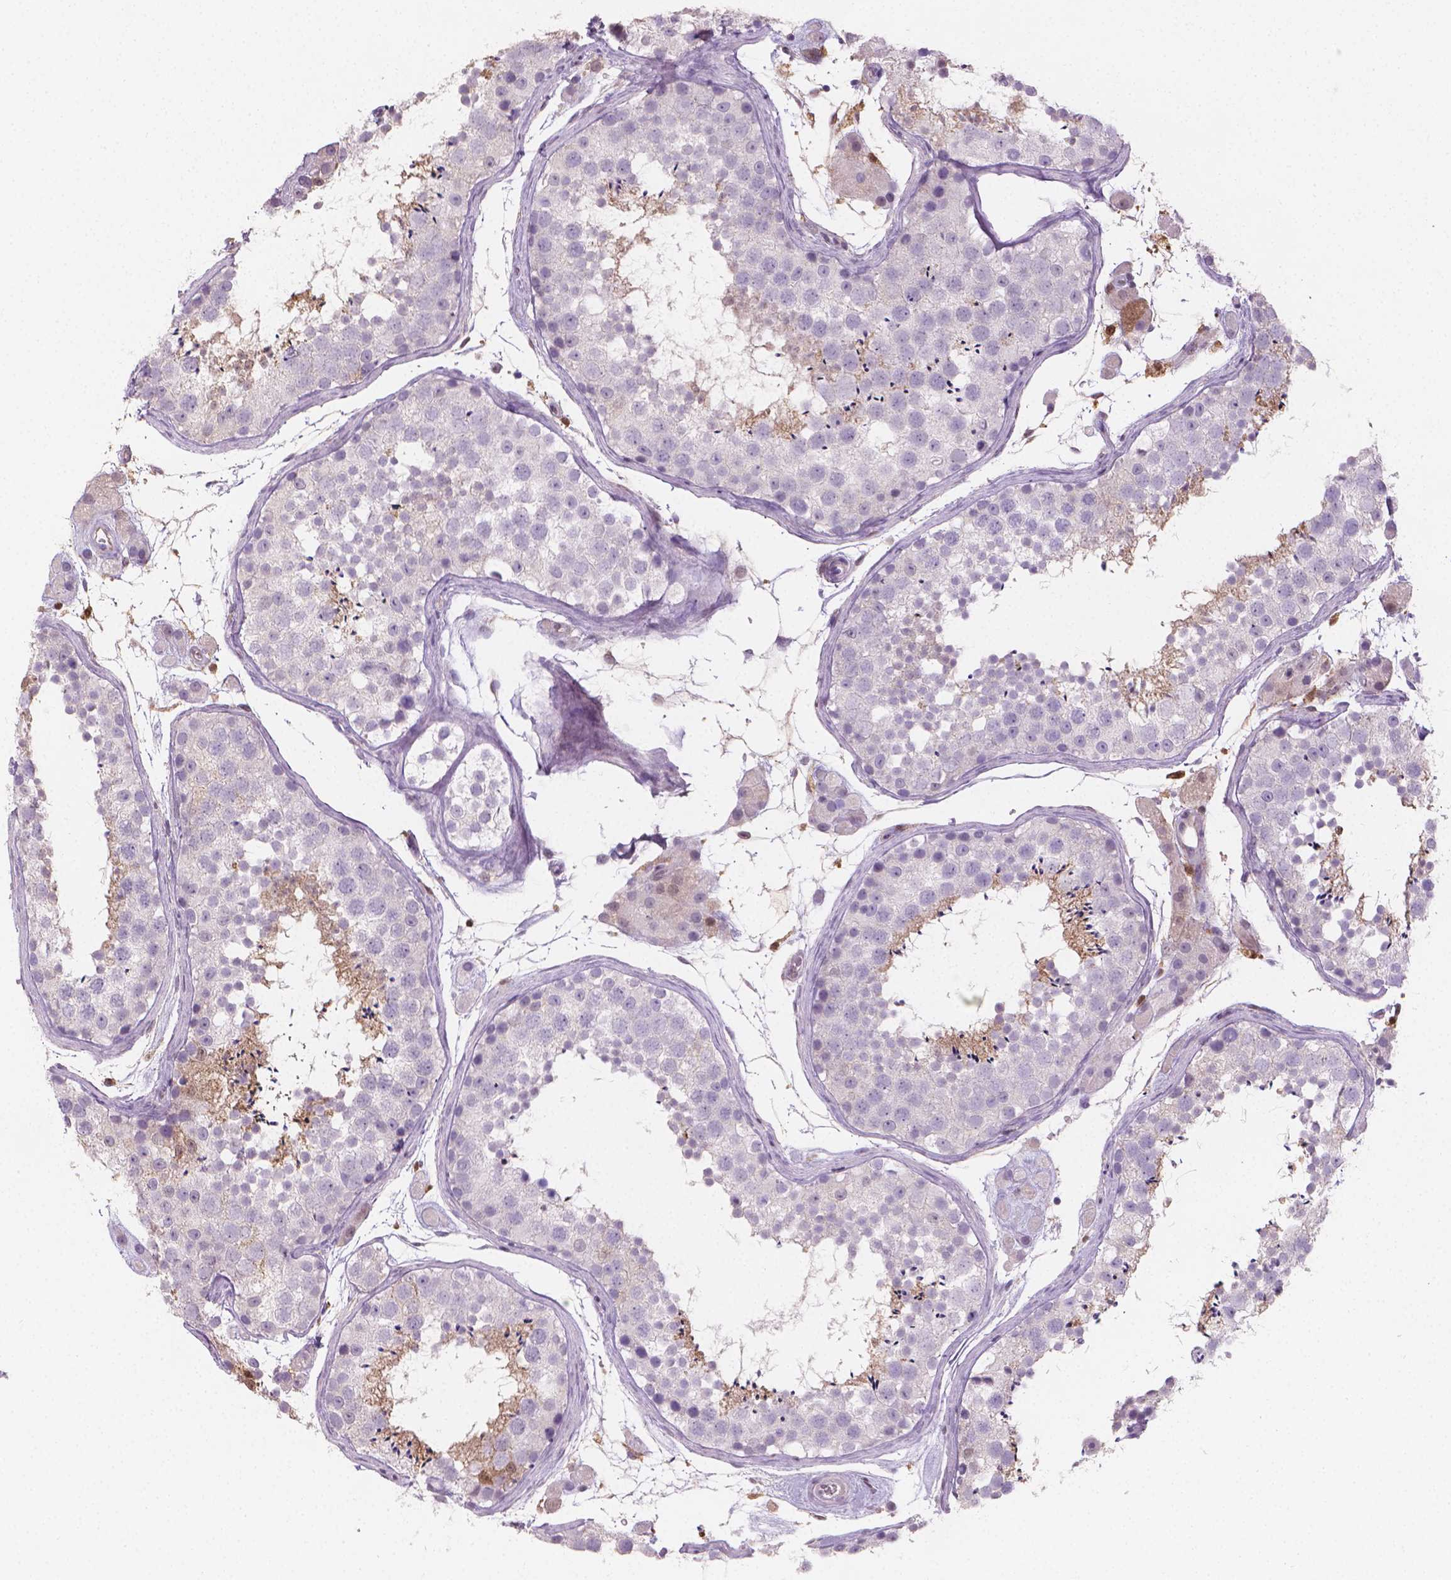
{"staining": {"intensity": "moderate", "quantity": "<25%", "location": "cytoplasmic/membranous"}, "tissue": "testis", "cell_type": "Cells in seminiferous ducts", "image_type": "normal", "snomed": [{"axis": "morphology", "description": "Normal tissue, NOS"}, {"axis": "topography", "description": "Testis"}], "caption": "Immunohistochemical staining of unremarkable human testis demonstrates moderate cytoplasmic/membranous protein staining in about <25% of cells in seminiferous ducts.", "gene": "TNFAIP2", "patient": {"sex": "male", "age": 41}}